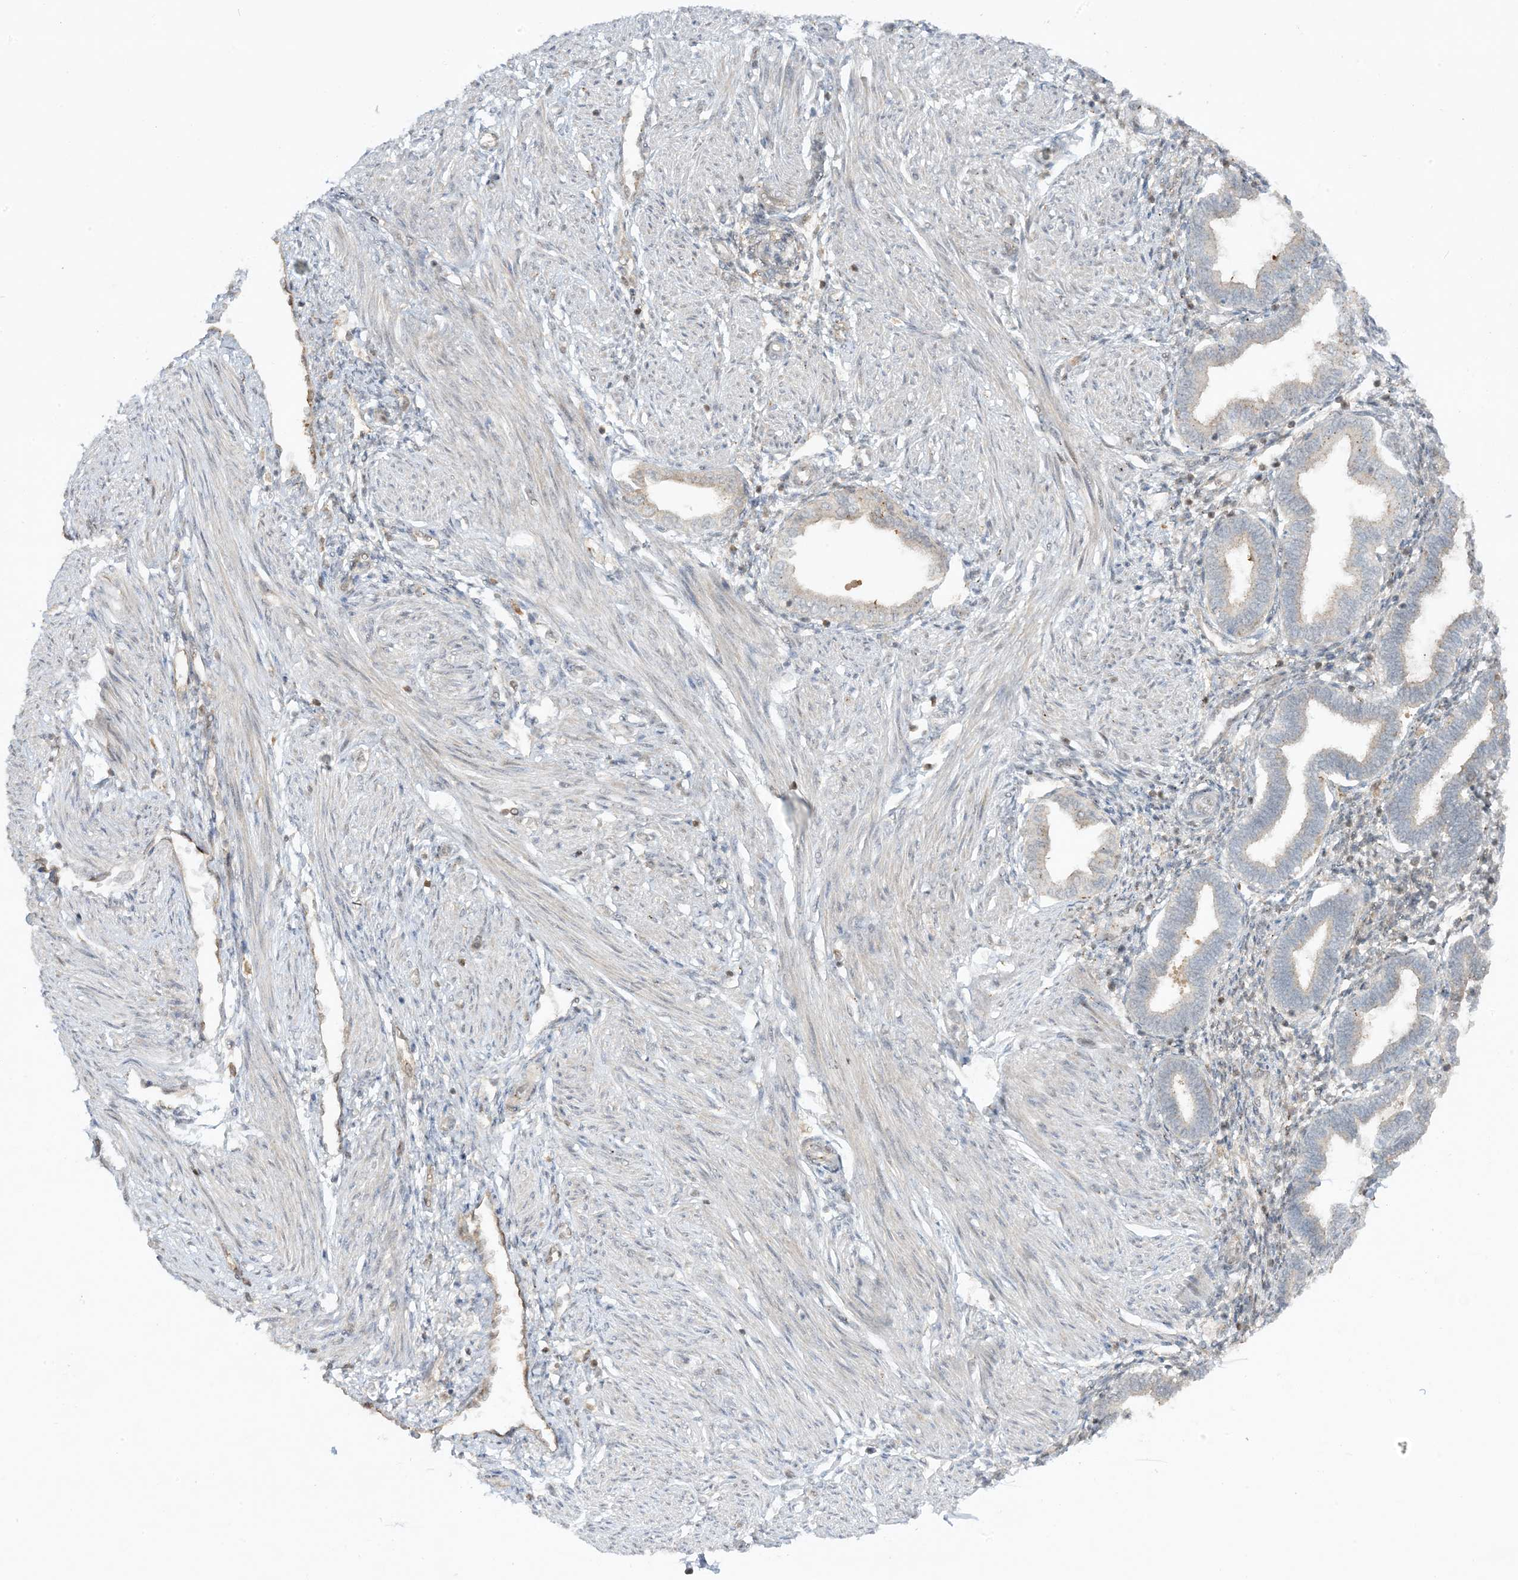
{"staining": {"intensity": "negative", "quantity": "none", "location": "none"}, "tissue": "endometrium", "cell_type": "Cells in endometrial stroma", "image_type": "normal", "snomed": [{"axis": "morphology", "description": "Normal tissue, NOS"}, {"axis": "topography", "description": "Endometrium"}], "caption": "This is a image of IHC staining of benign endometrium, which shows no staining in cells in endometrial stroma. Nuclei are stained in blue.", "gene": "CERT1", "patient": {"sex": "female", "age": 53}}